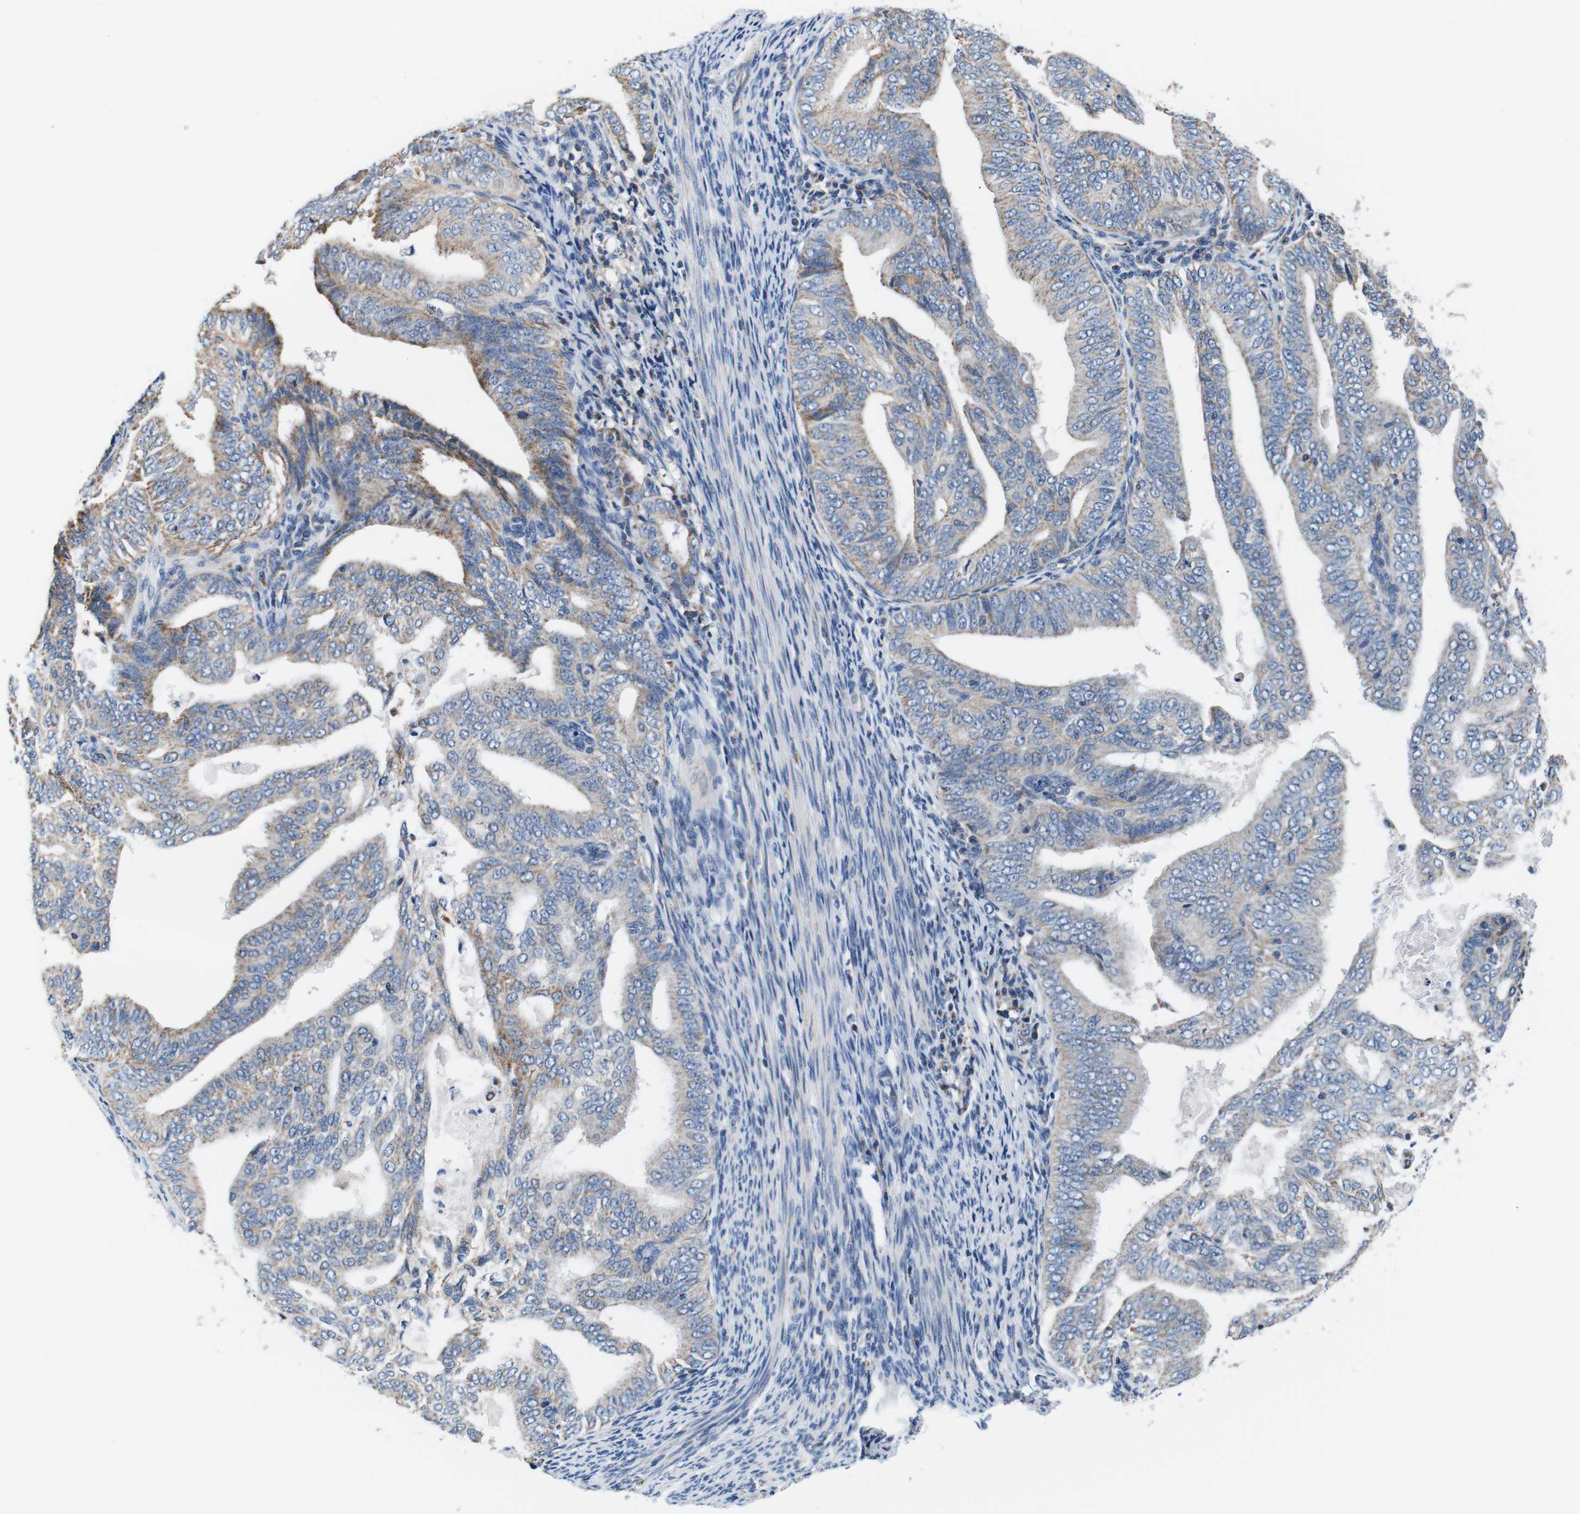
{"staining": {"intensity": "weak", "quantity": ">75%", "location": "cytoplasmic/membranous"}, "tissue": "endometrial cancer", "cell_type": "Tumor cells", "image_type": "cancer", "snomed": [{"axis": "morphology", "description": "Adenocarcinoma, NOS"}, {"axis": "topography", "description": "Endometrium"}], "caption": "Human endometrial cancer stained for a protein (brown) shows weak cytoplasmic/membranous positive positivity in about >75% of tumor cells.", "gene": "LRP4", "patient": {"sex": "female", "age": 58}}